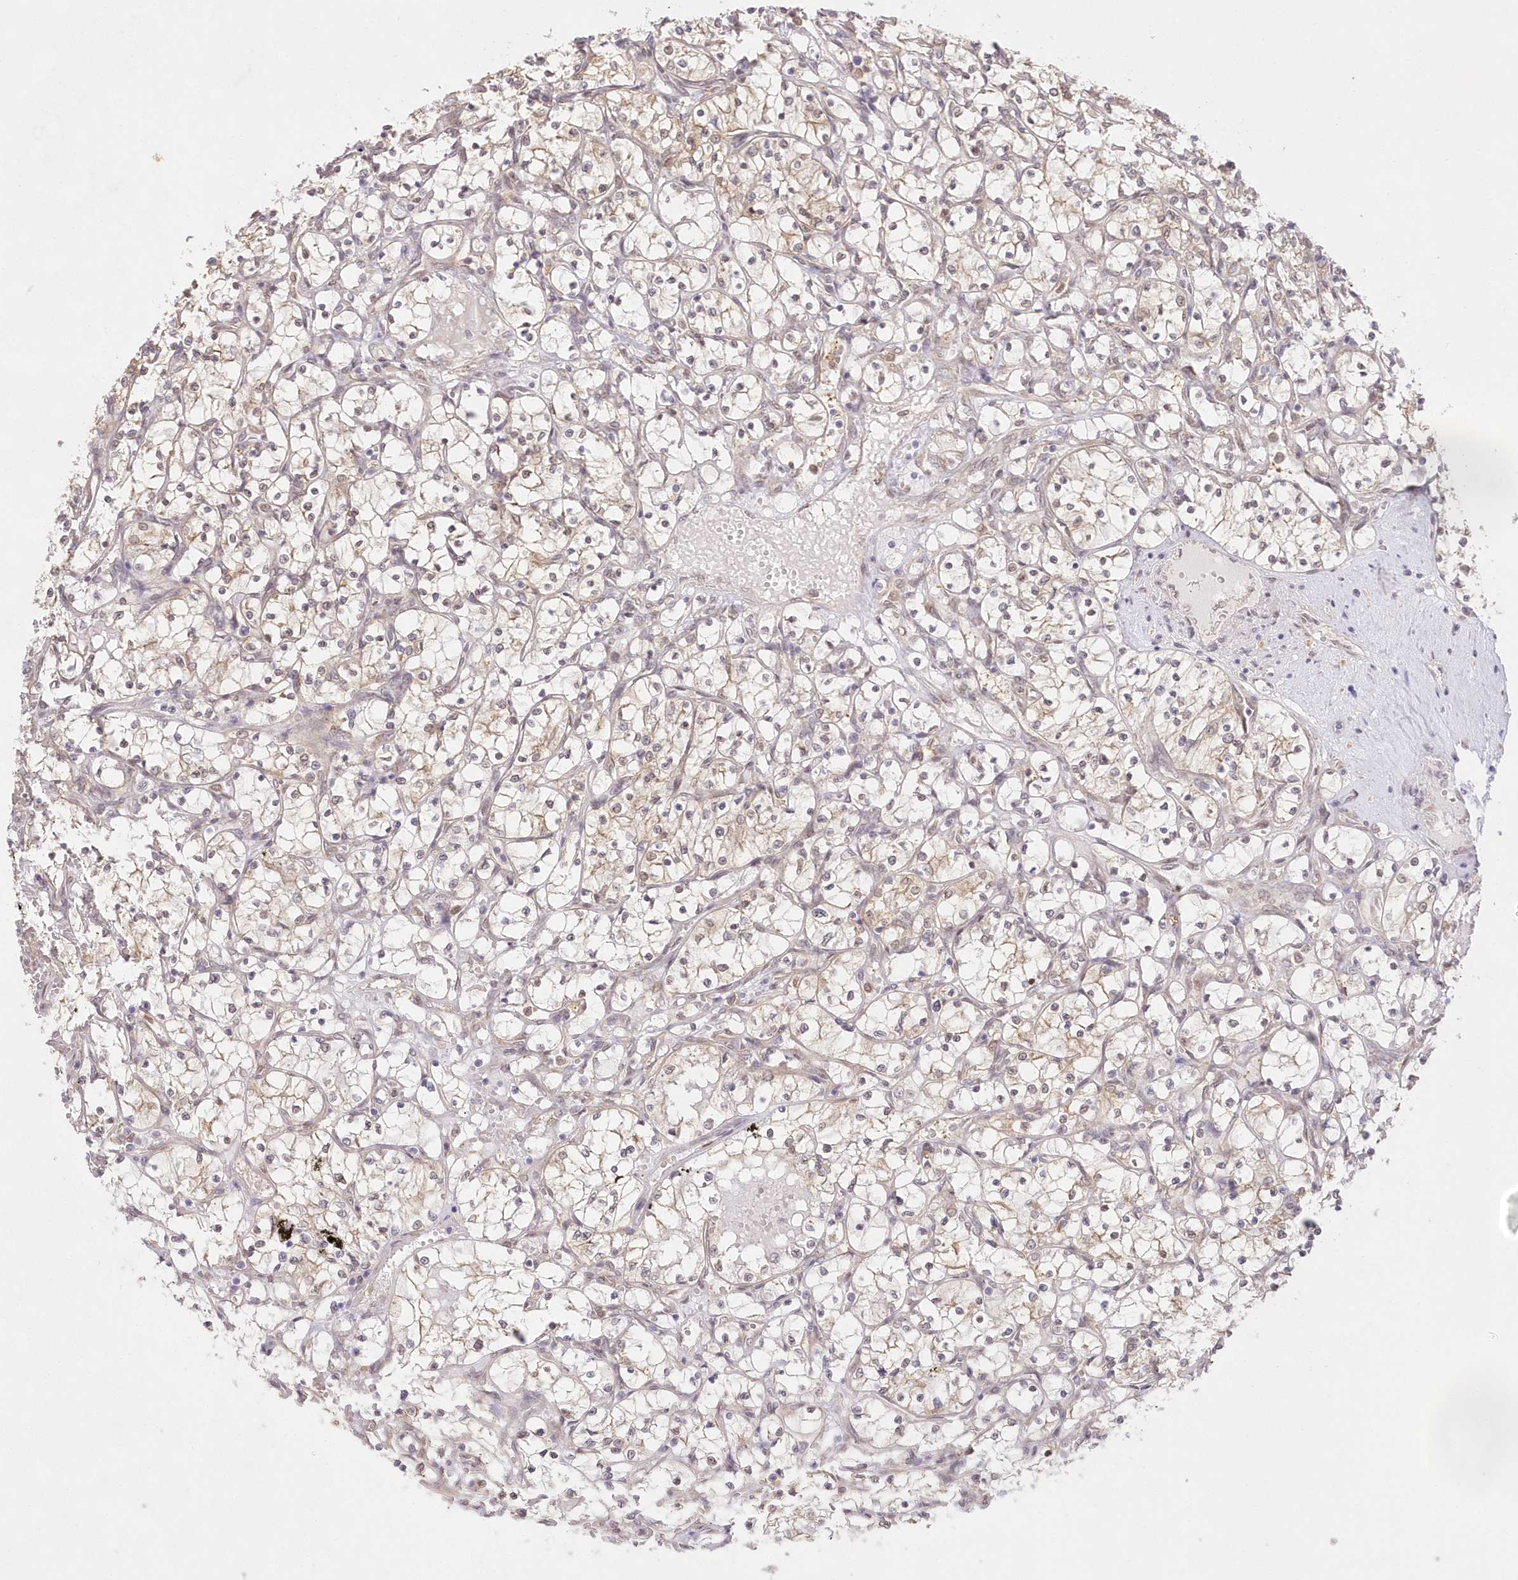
{"staining": {"intensity": "moderate", "quantity": ">75%", "location": "cytoplasmic/membranous,nuclear"}, "tissue": "renal cancer", "cell_type": "Tumor cells", "image_type": "cancer", "snomed": [{"axis": "morphology", "description": "Adenocarcinoma, NOS"}, {"axis": "topography", "description": "Kidney"}], "caption": "Immunohistochemistry (IHC) (DAB (3,3'-diaminobenzidine)) staining of adenocarcinoma (renal) displays moderate cytoplasmic/membranous and nuclear protein positivity in about >75% of tumor cells. The staining was performed using DAB, with brown indicating positive protein expression. Nuclei are stained blue with hematoxylin.", "gene": "RNPEP", "patient": {"sex": "female", "age": 69}}